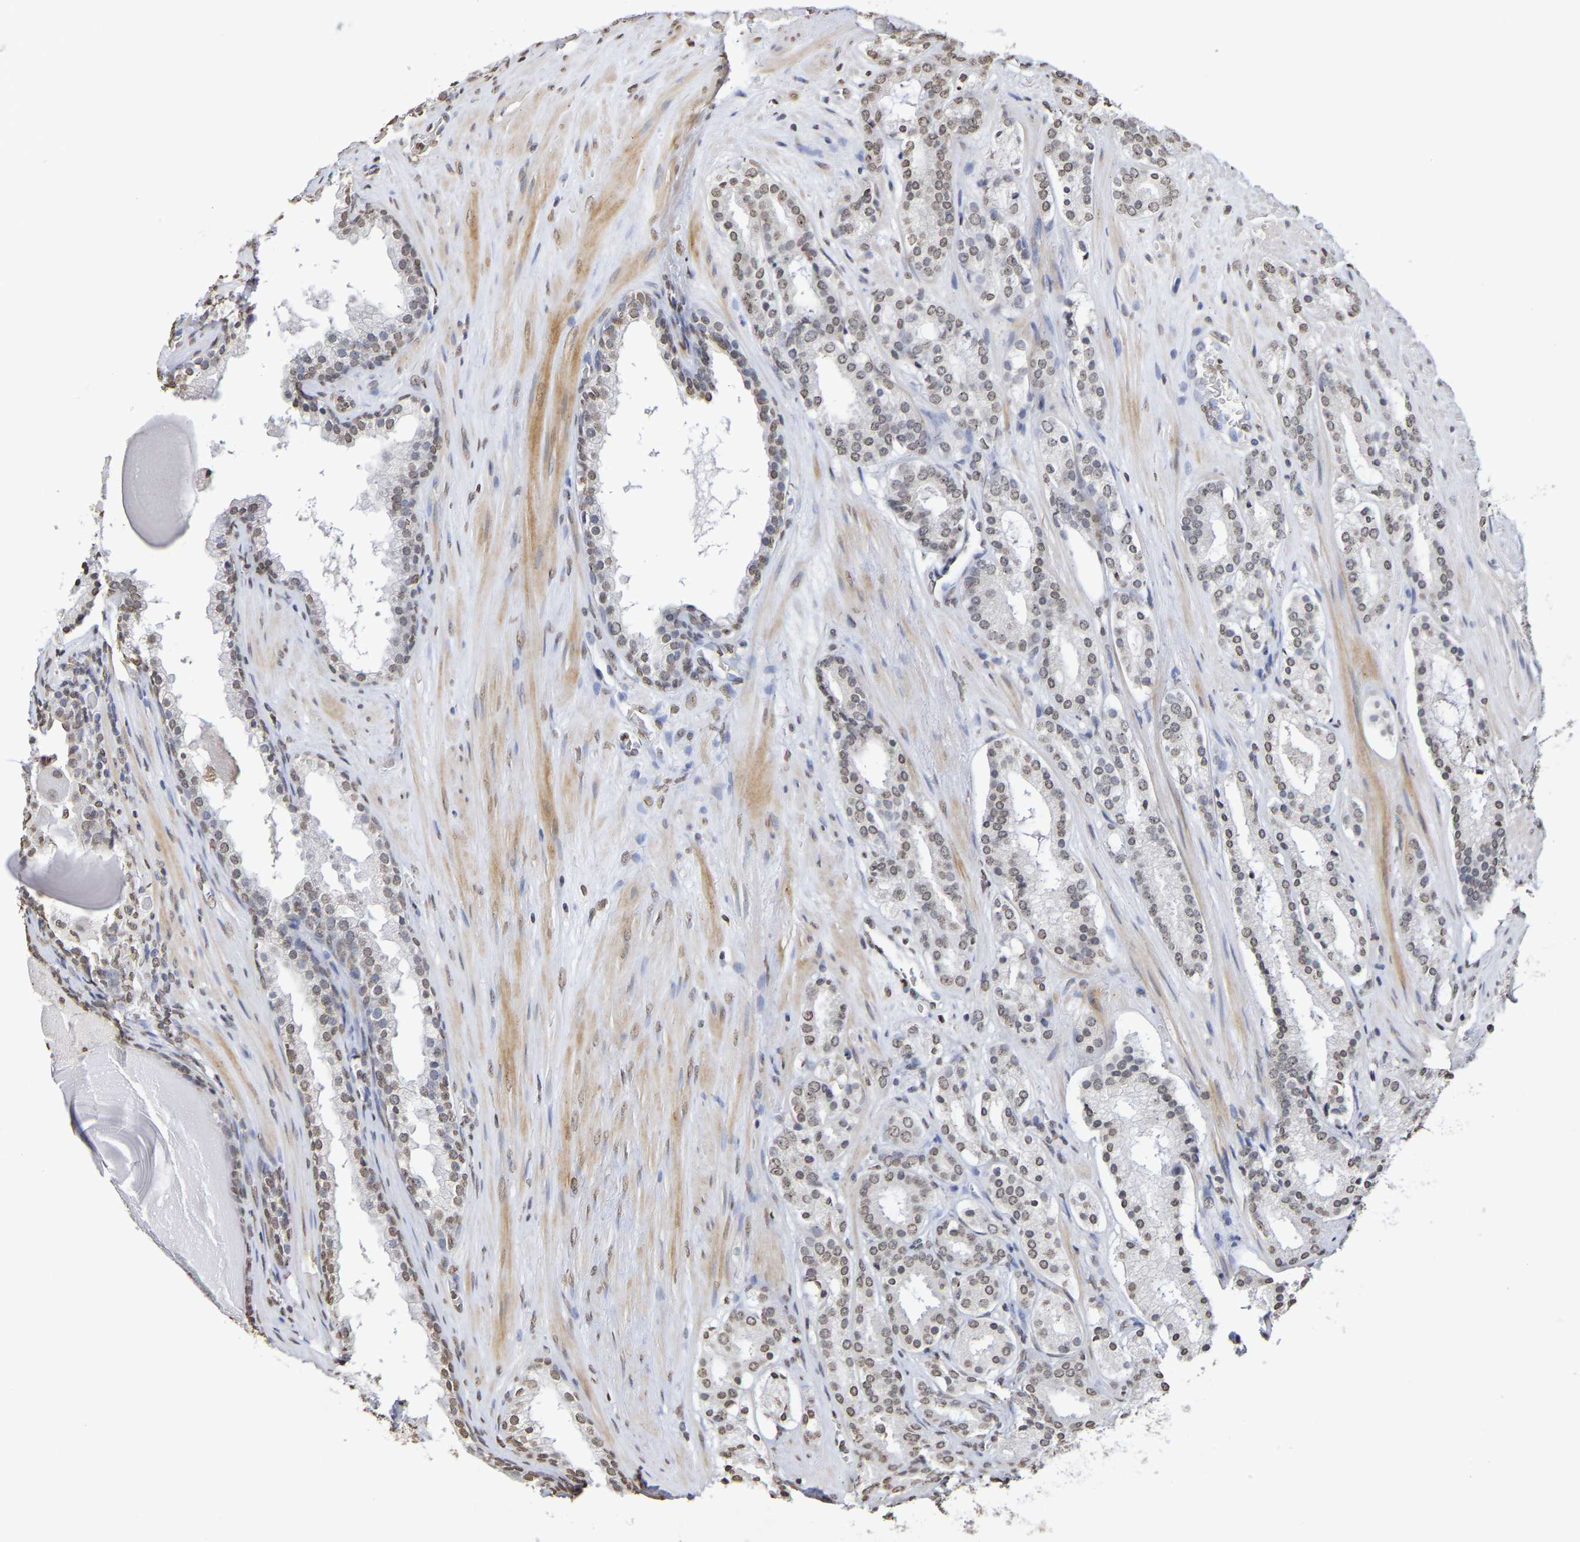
{"staining": {"intensity": "weak", "quantity": ">75%", "location": "nuclear"}, "tissue": "prostate cancer", "cell_type": "Tumor cells", "image_type": "cancer", "snomed": [{"axis": "morphology", "description": "Adenocarcinoma, Low grade"}, {"axis": "topography", "description": "Prostate"}], "caption": "This image reveals immunohistochemistry staining of human prostate low-grade adenocarcinoma, with low weak nuclear positivity in approximately >75% of tumor cells.", "gene": "ATF4", "patient": {"sex": "male", "age": 69}}